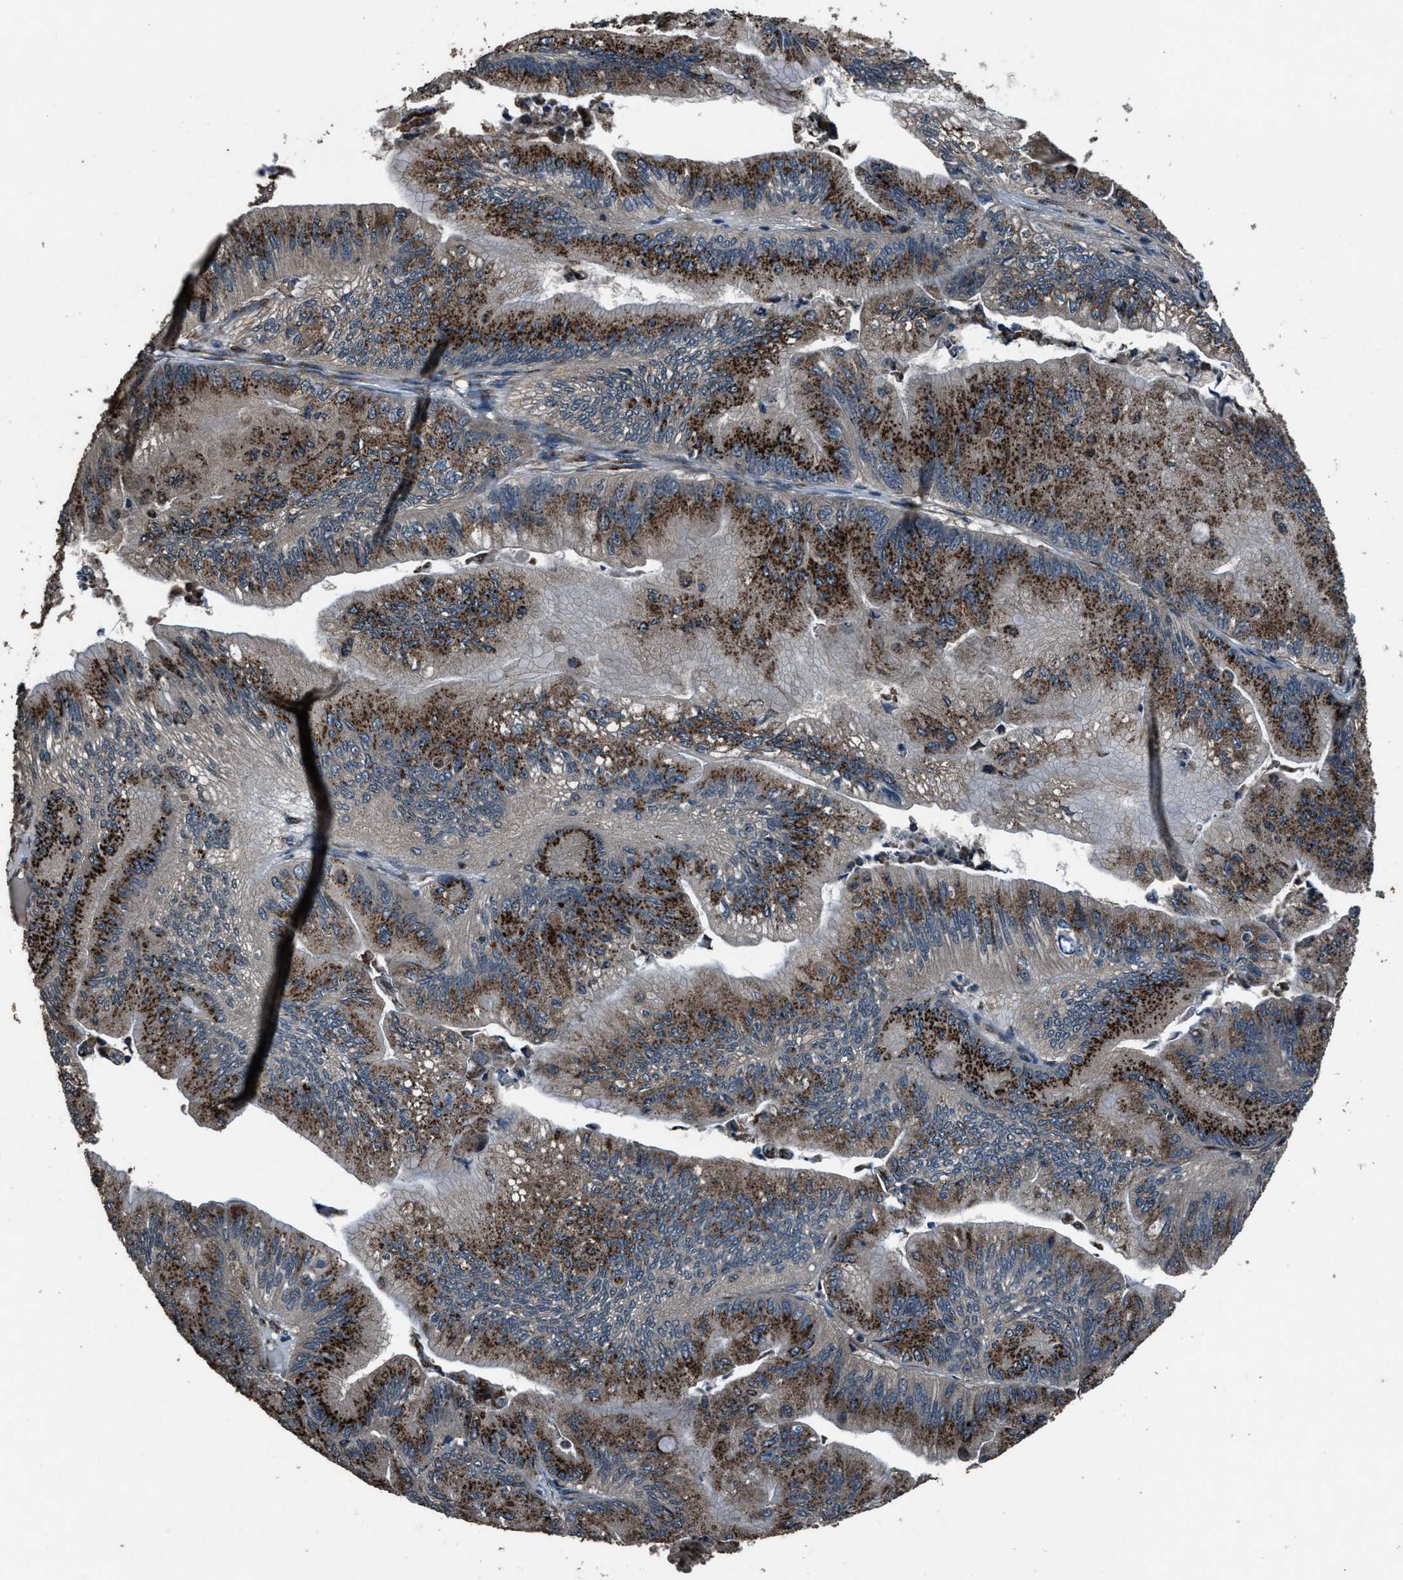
{"staining": {"intensity": "strong", "quantity": ">75%", "location": "cytoplasmic/membranous"}, "tissue": "ovarian cancer", "cell_type": "Tumor cells", "image_type": "cancer", "snomed": [{"axis": "morphology", "description": "Cystadenocarcinoma, mucinous, NOS"}, {"axis": "topography", "description": "Ovary"}], "caption": "The immunohistochemical stain highlights strong cytoplasmic/membranous staining in tumor cells of ovarian cancer tissue.", "gene": "SLC38A10", "patient": {"sex": "female", "age": 61}}